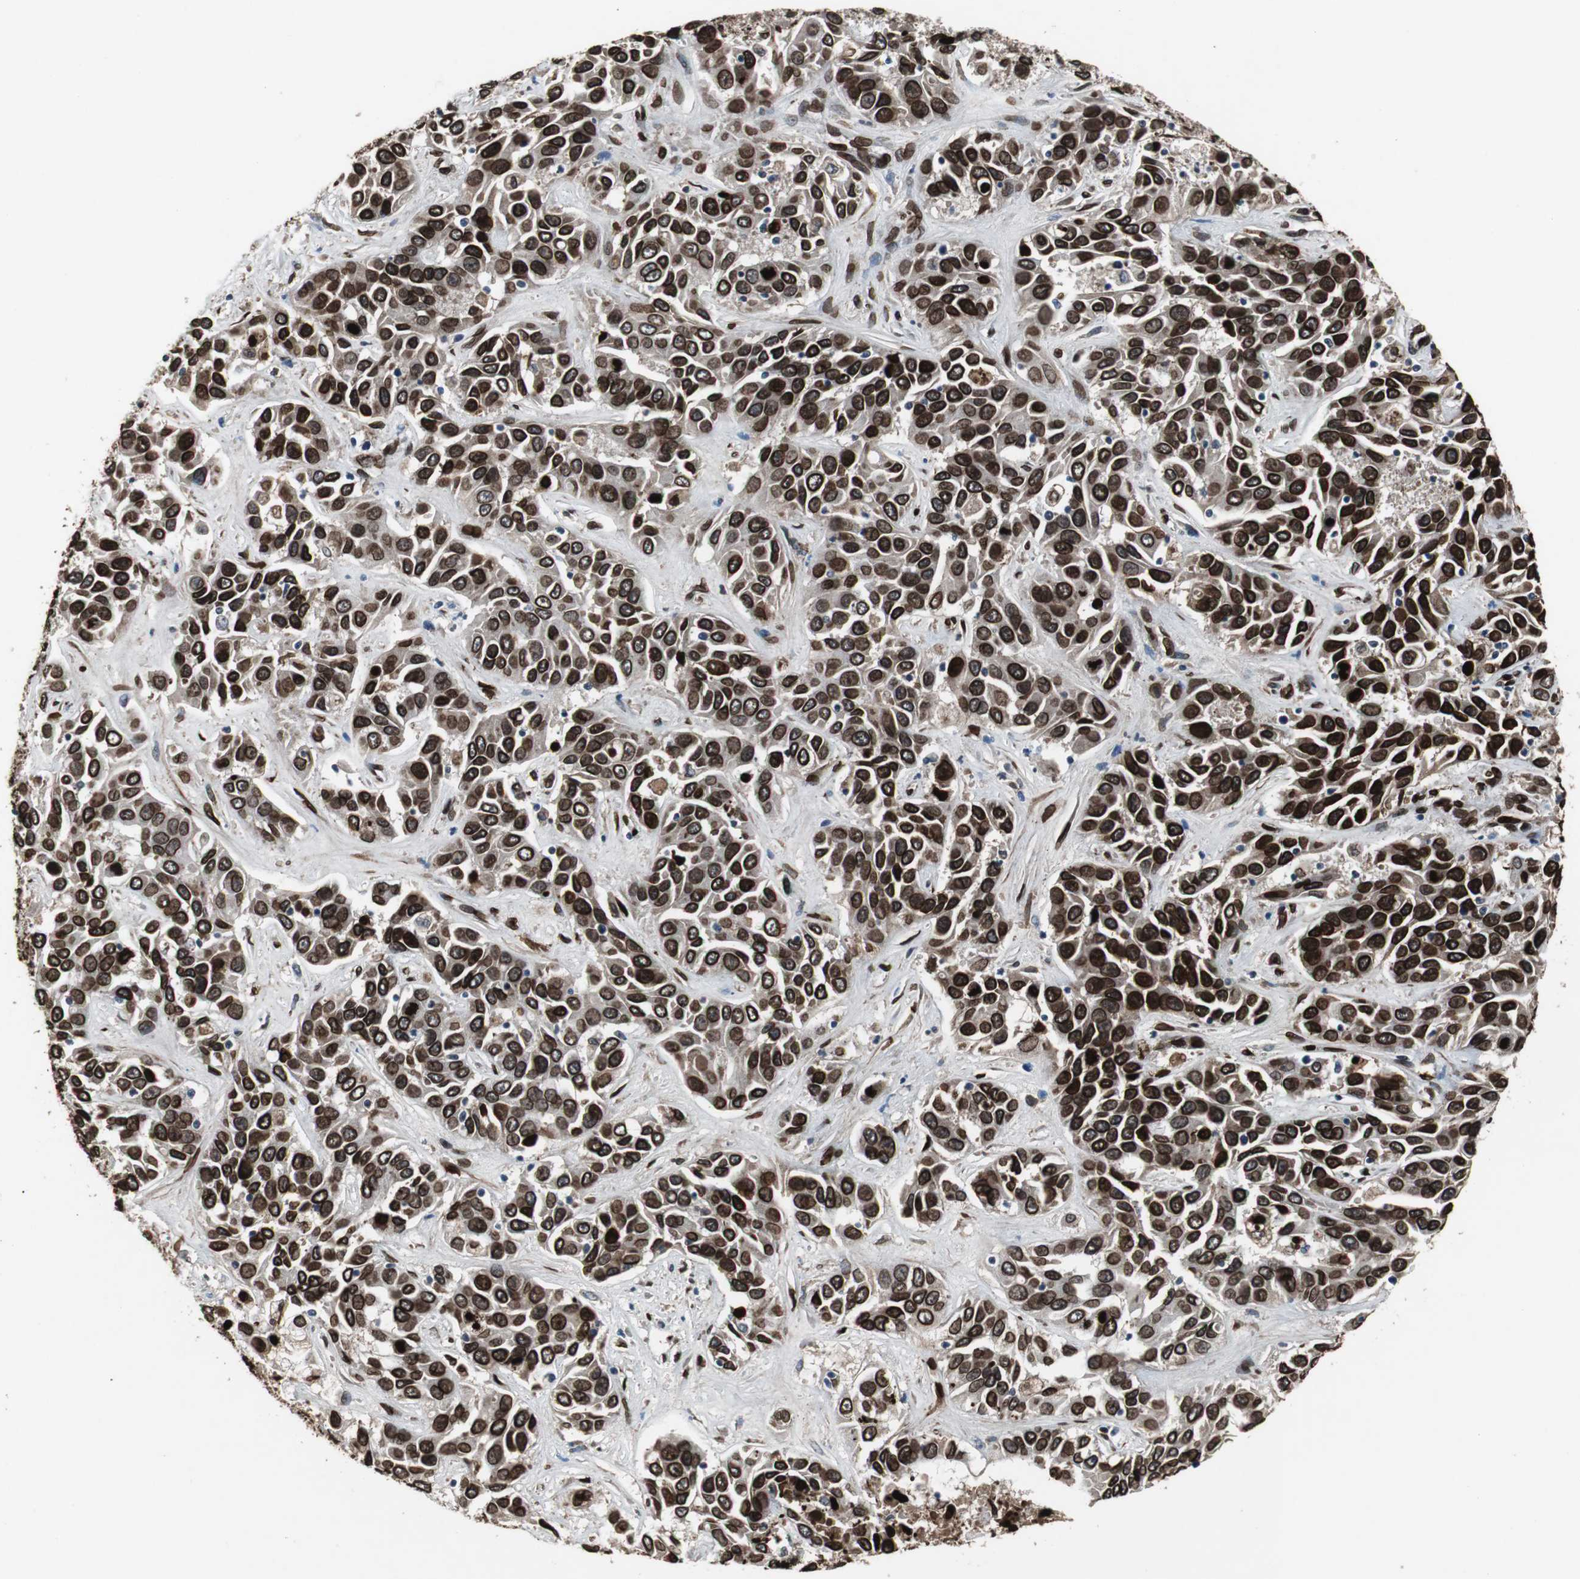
{"staining": {"intensity": "strong", "quantity": ">75%", "location": "cytoplasmic/membranous,nuclear"}, "tissue": "liver cancer", "cell_type": "Tumor cells", "image_type": "cancer", "snomed": [{"axis": "morphology", "description": "Cholangiocarcinoma"}, {"axis": "topography", "description": "Liver"}], "caption": "Human liver cholangiocarcinoma stained with a brown dye shows strong cytoplasmic/membranous and nuclear positive expression in approximately >75% of tumor cells.", "gene": "LMNA", "patient": {"sex": "female", "age": 52}}